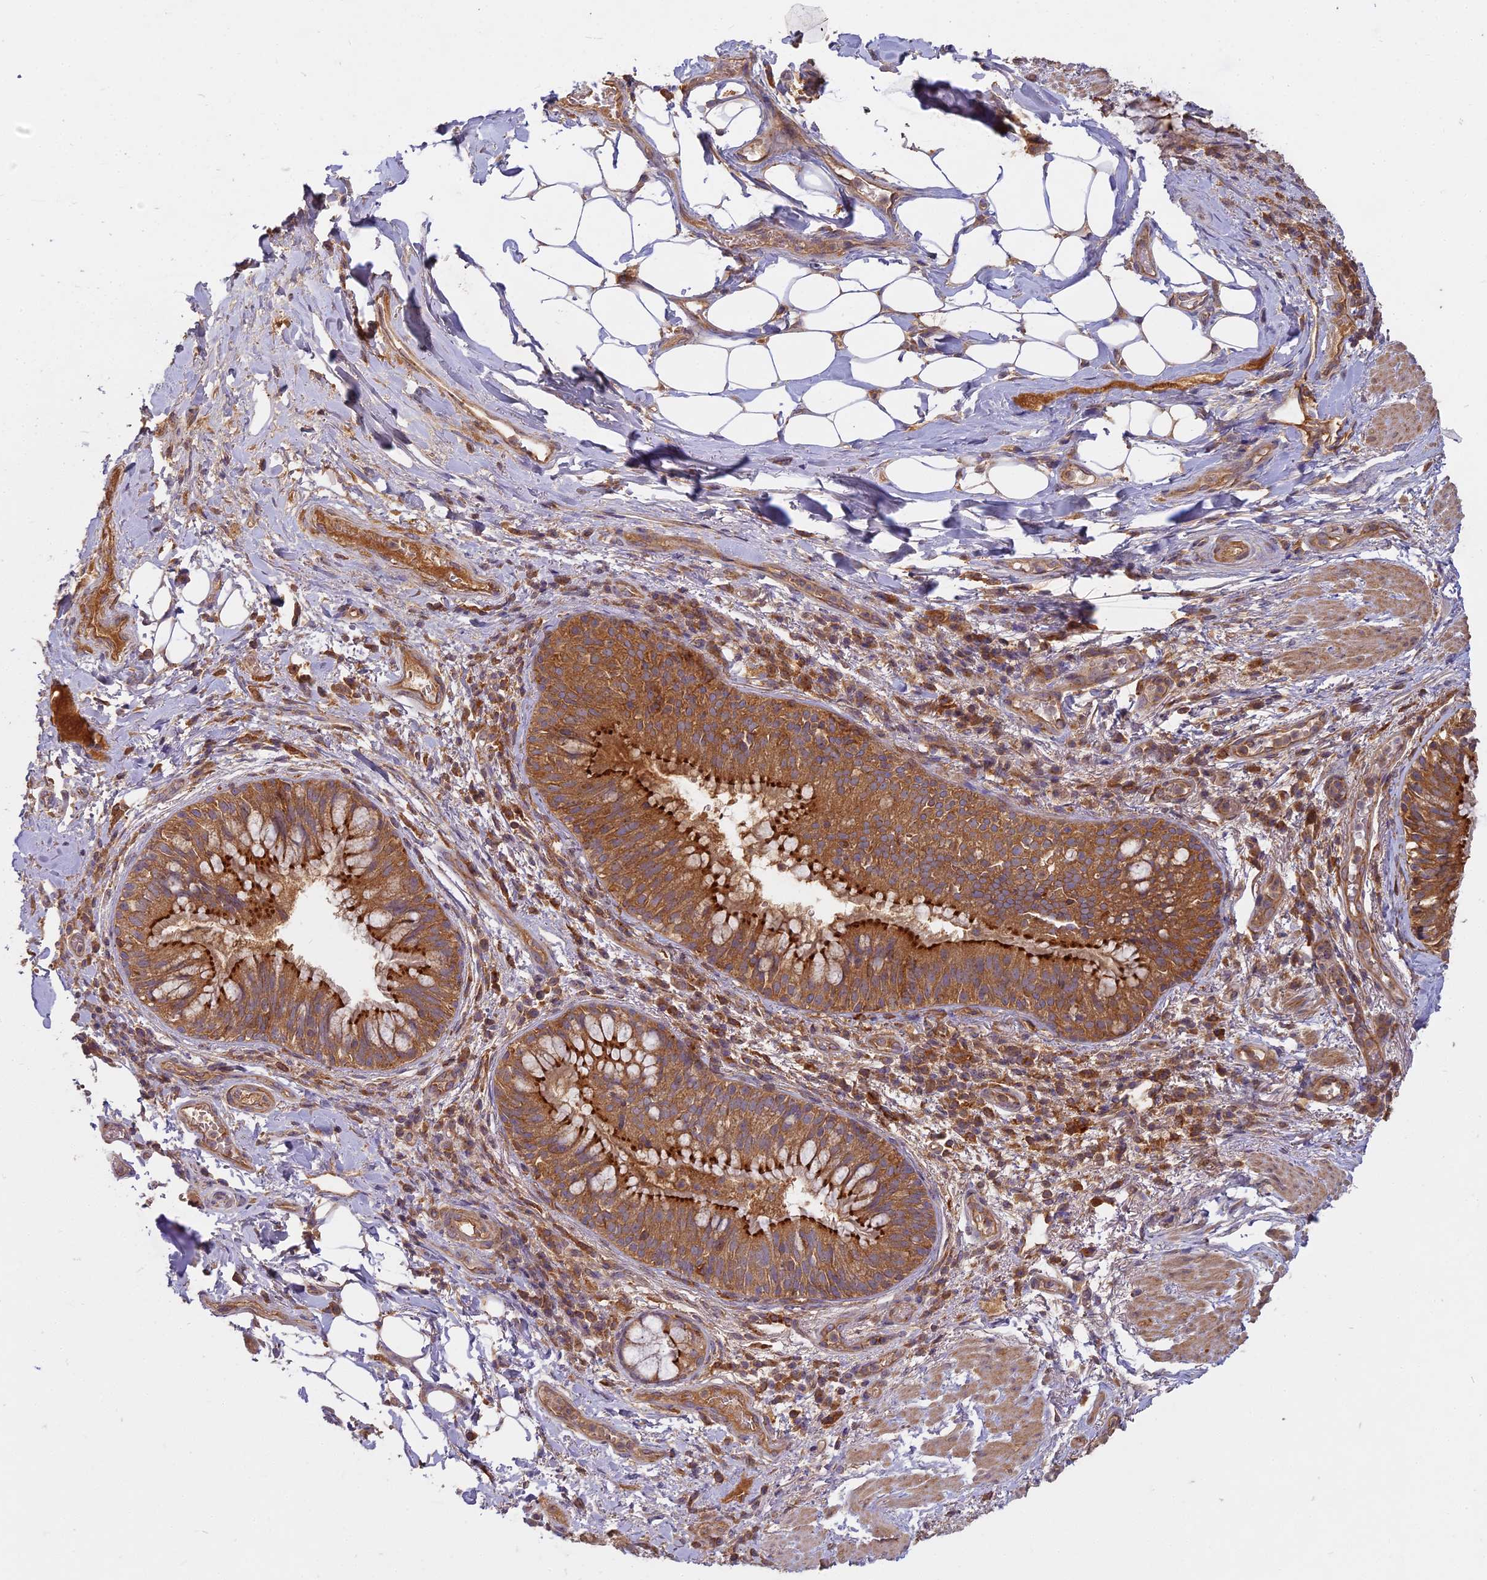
{"staining": {"intensity": "negative", "quantity": "none", "location": "none"}, "tissue": "adipose tissue", "cell_type": "Adipocytes", "image_type": "normal", "snomed": [{"axis": "morphology", "description": "Normal tissue, NOS"}, {"axis": "topography", "description": "Lymph node"}, {"axis": "topography", "description": "Cartilage tissue"}, {"axis": "topography", "description": "Bronchus"}], "caption": "A histopathology image of adipose tissue stained for a protein displays no brown staining in adipocytes. The staining is performed using DAB (3,3'-diaminobenzidine) brown chromogen with nuclei counter-stained in using hematoxylin.", "gene": "CCDC167", "patient": {"sex": "male", "age": 63}}